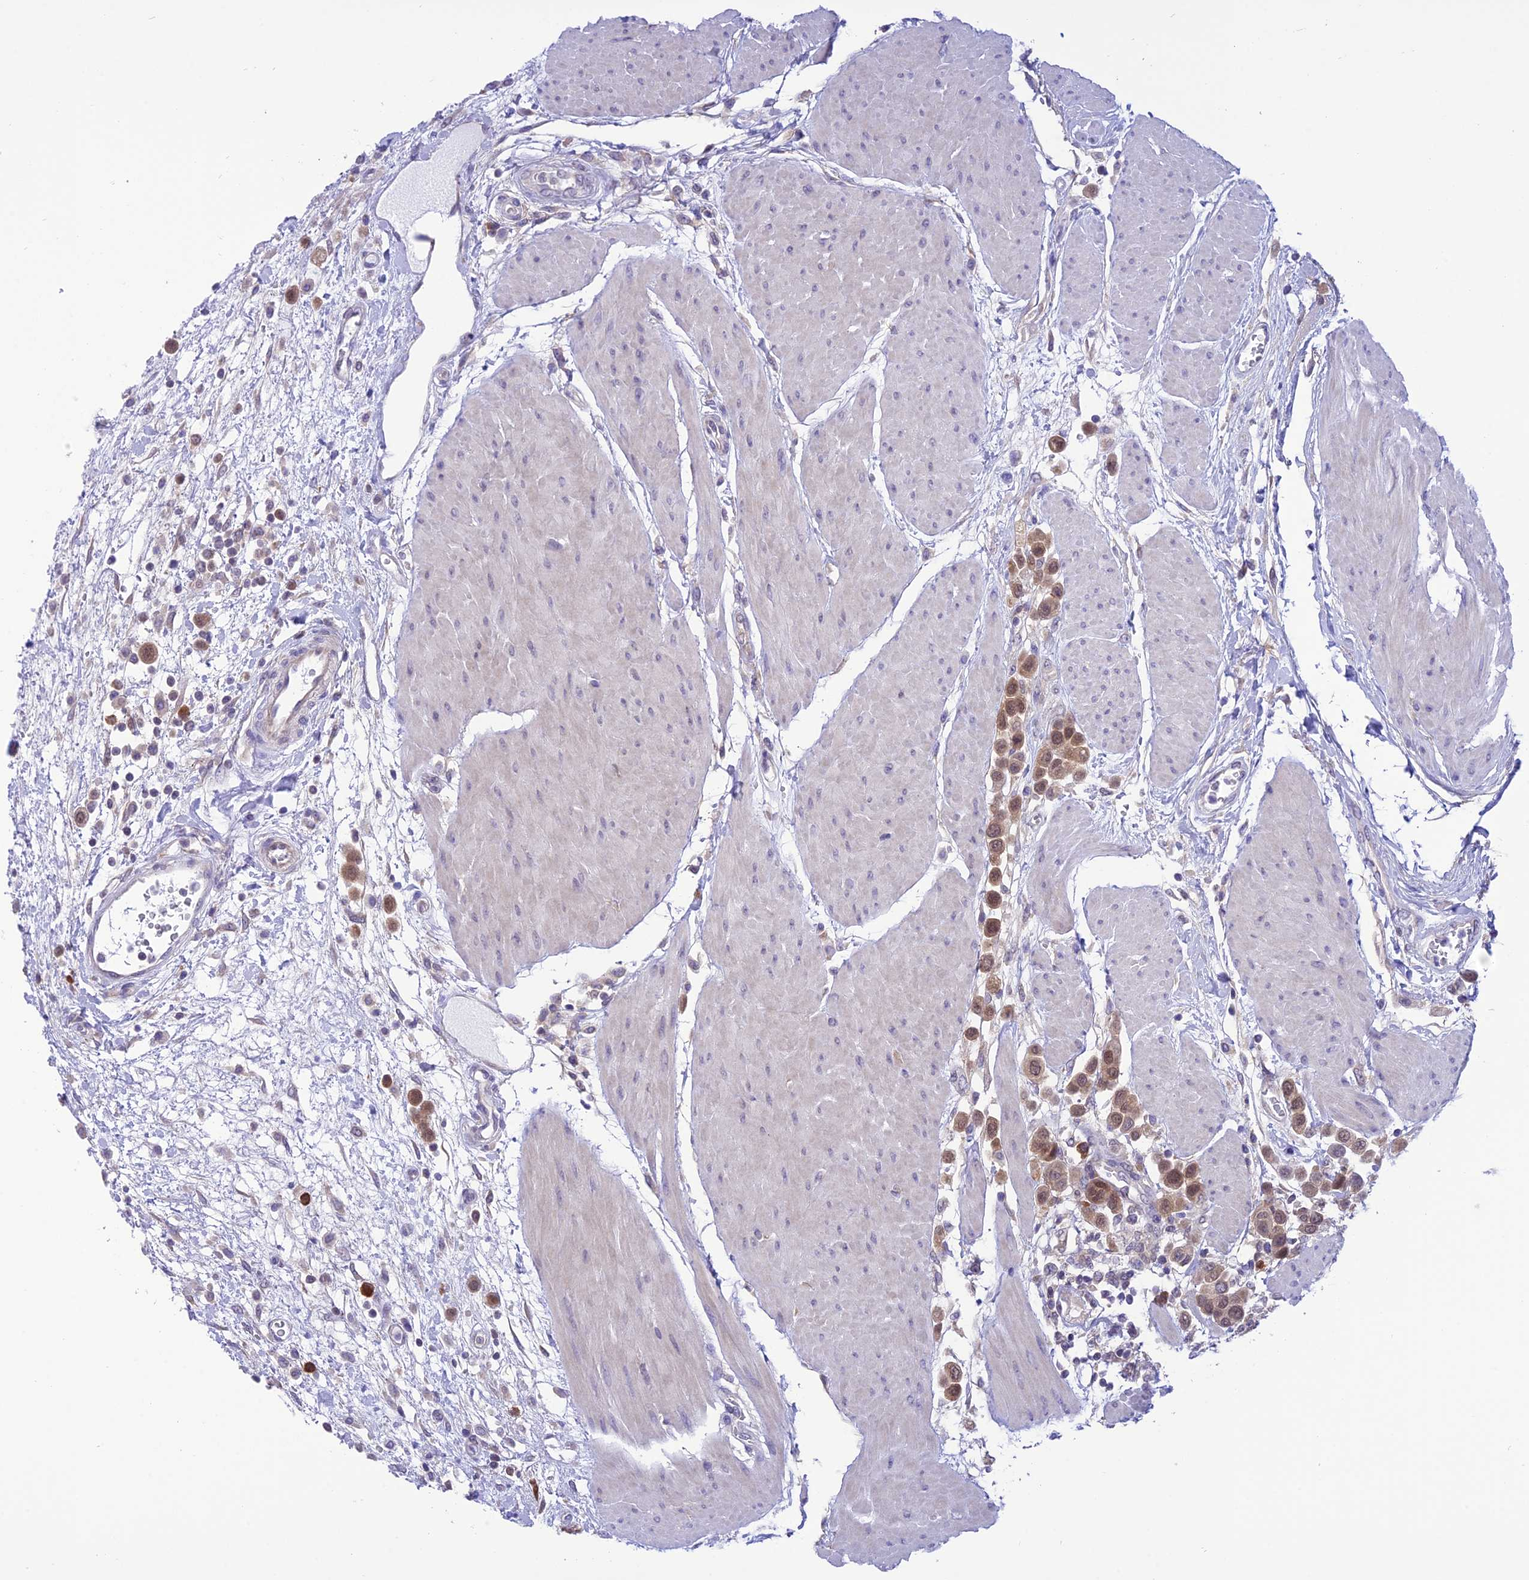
{"staining": {"intensity": "moderate", "quantity": ">75%", "location": "cytoplasmic/membranous,nuclear"}, "tissue": "urothelial cancer", "cell_type": "Tumor cells", "image_type": "cancer", "snomed": [{"axis": "morphology", "description": "Urothelial carcinoma, High grade"}, {"axis": "topography", "description": "Urinary bladder"}], "caption": "This is a histology image of IHC staining of urothelial carcinoma (high-grade), which shows moderate staining in the cytoplasmic/membranous and nuclear of tumor cells.", "gene": "RNF126", "patient": {"sex": "male", "age": 50}}